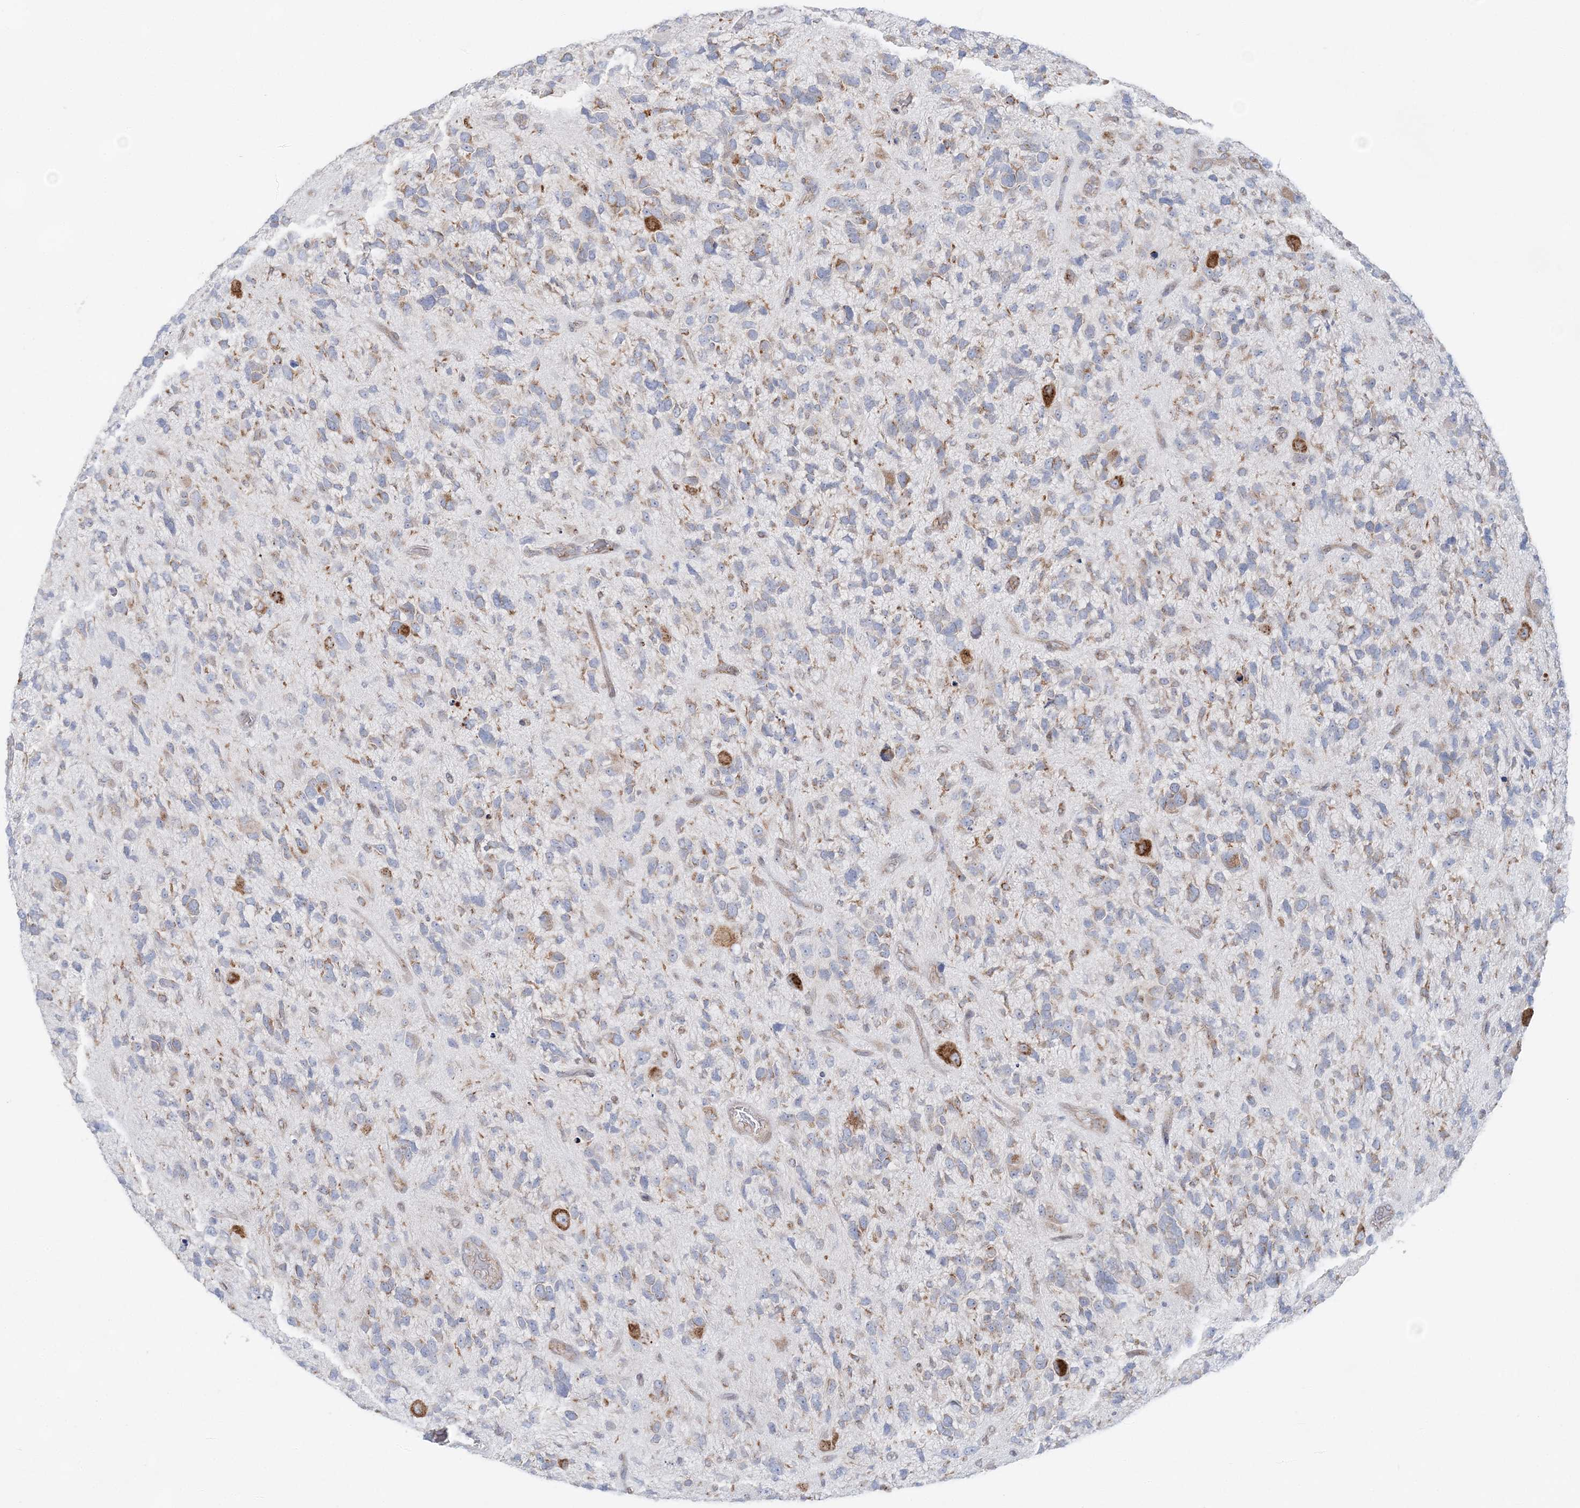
{"staining": {"intensity": "weak", "quantity": "25%-75%", "location": "cytoplasmic/membranous"}, "tissue": "glioma", "cell_type": "Tumor cells", "image_type": "cancer", "snomed": [{"axis": "morphology", "description": "Glioma, malignant, High grade"}, {"axis": "topography", "description": "Brain"}], "caption": "This is a histology image of immunohistochemistry staining of malignant high-grade glioma, which shows weak expression in the cytoplasmic/membranous of tumor cells.", "gene": "TMED10", "patient": {"sex": "female", "age": 58}}